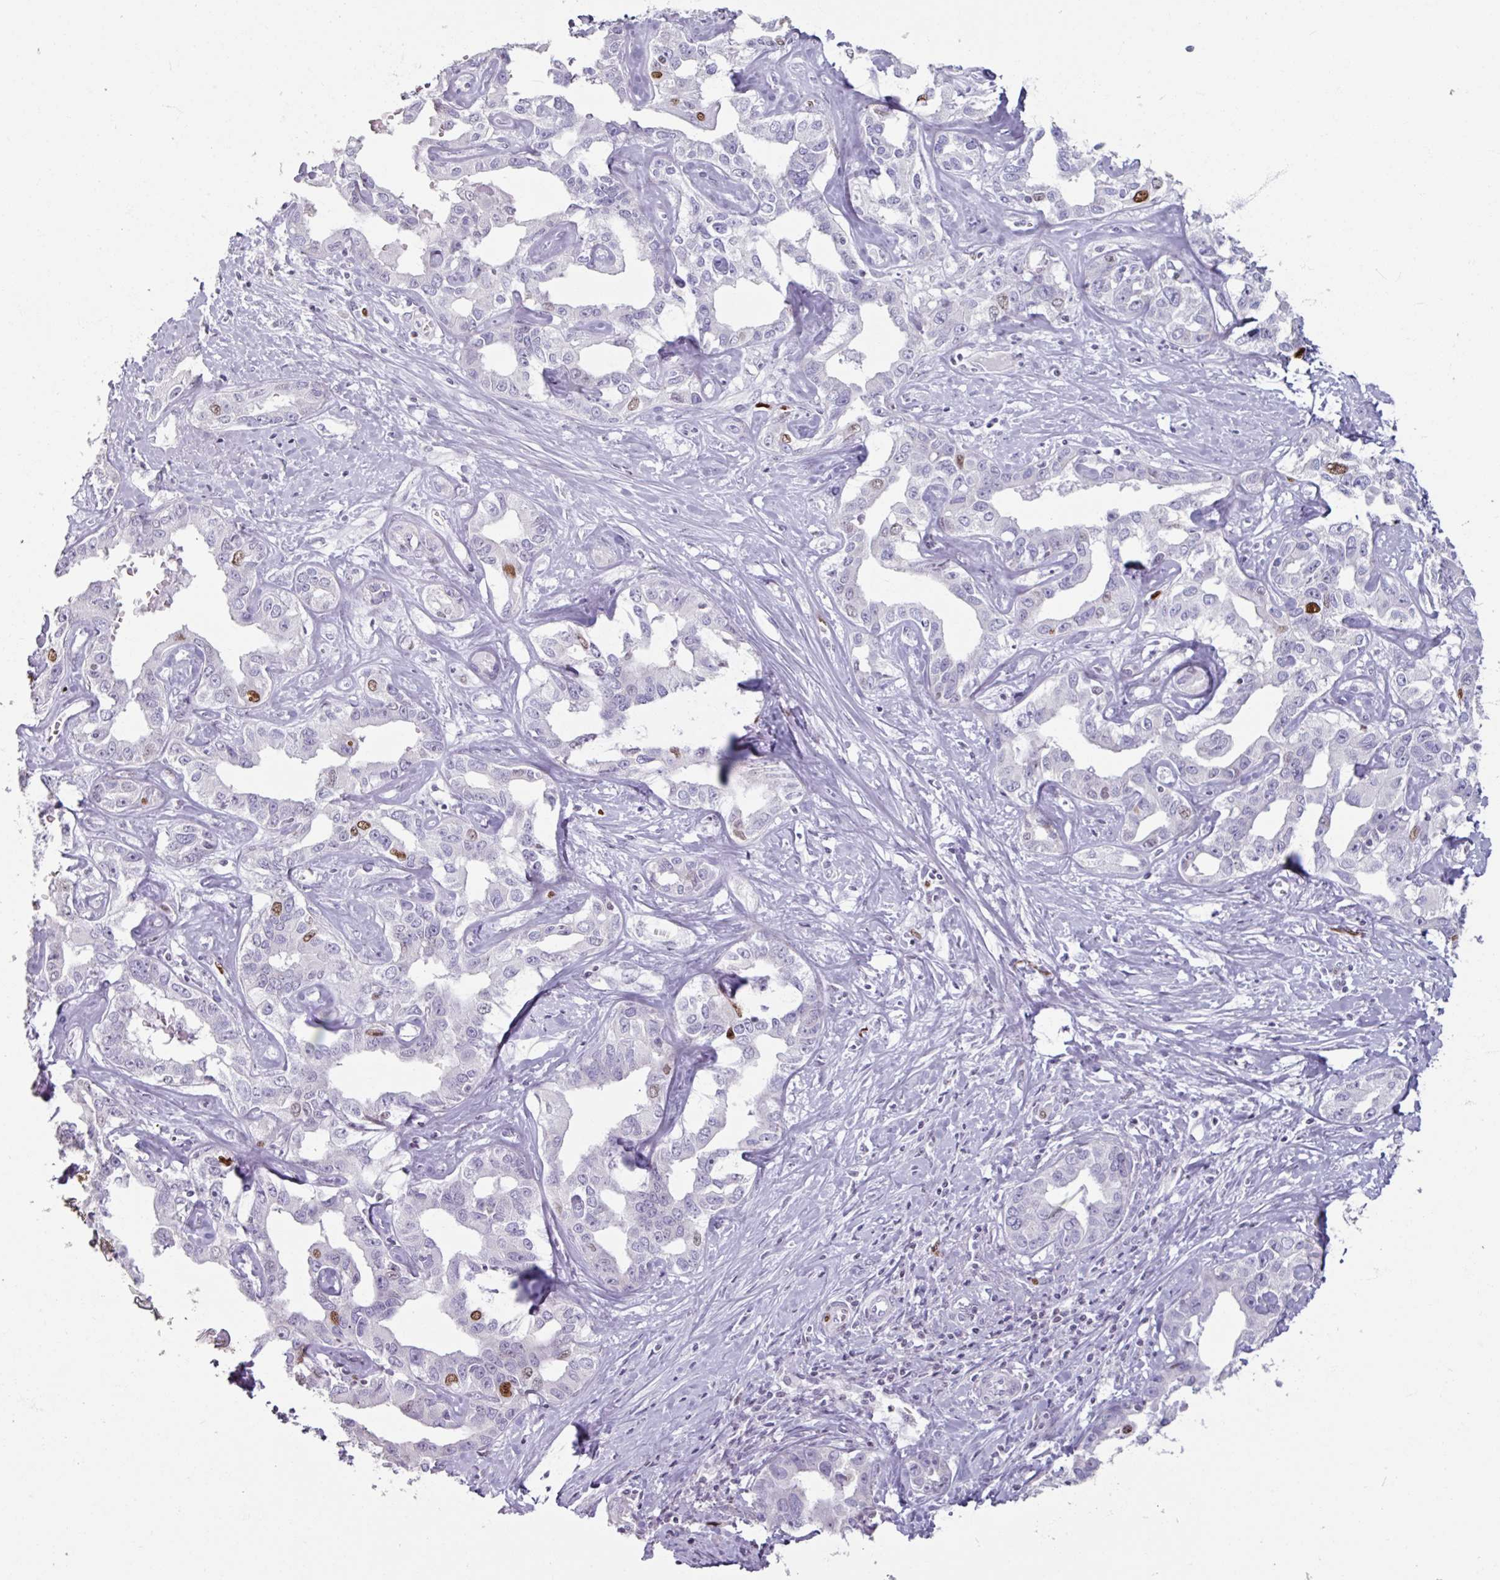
{"staining": {"intensity": "strong", "quantity": "<25%", "location": "nuclear"}, "tissue": "liver cancer", "cell_type": "Tumor cells", "image_type": "cancer", "snomed": [{"axis": "morphology", "description": "Cholangiocarcinoma"}, {"axis": "topography", "description": "Liver"}], "caption": "Strong nuclear protein expression is seen in approximately <25% of tumor cells in cholangiocarcinoma (liver).", "gene": "ATAD2", "patient": {"sex": "male", "age": 59}}